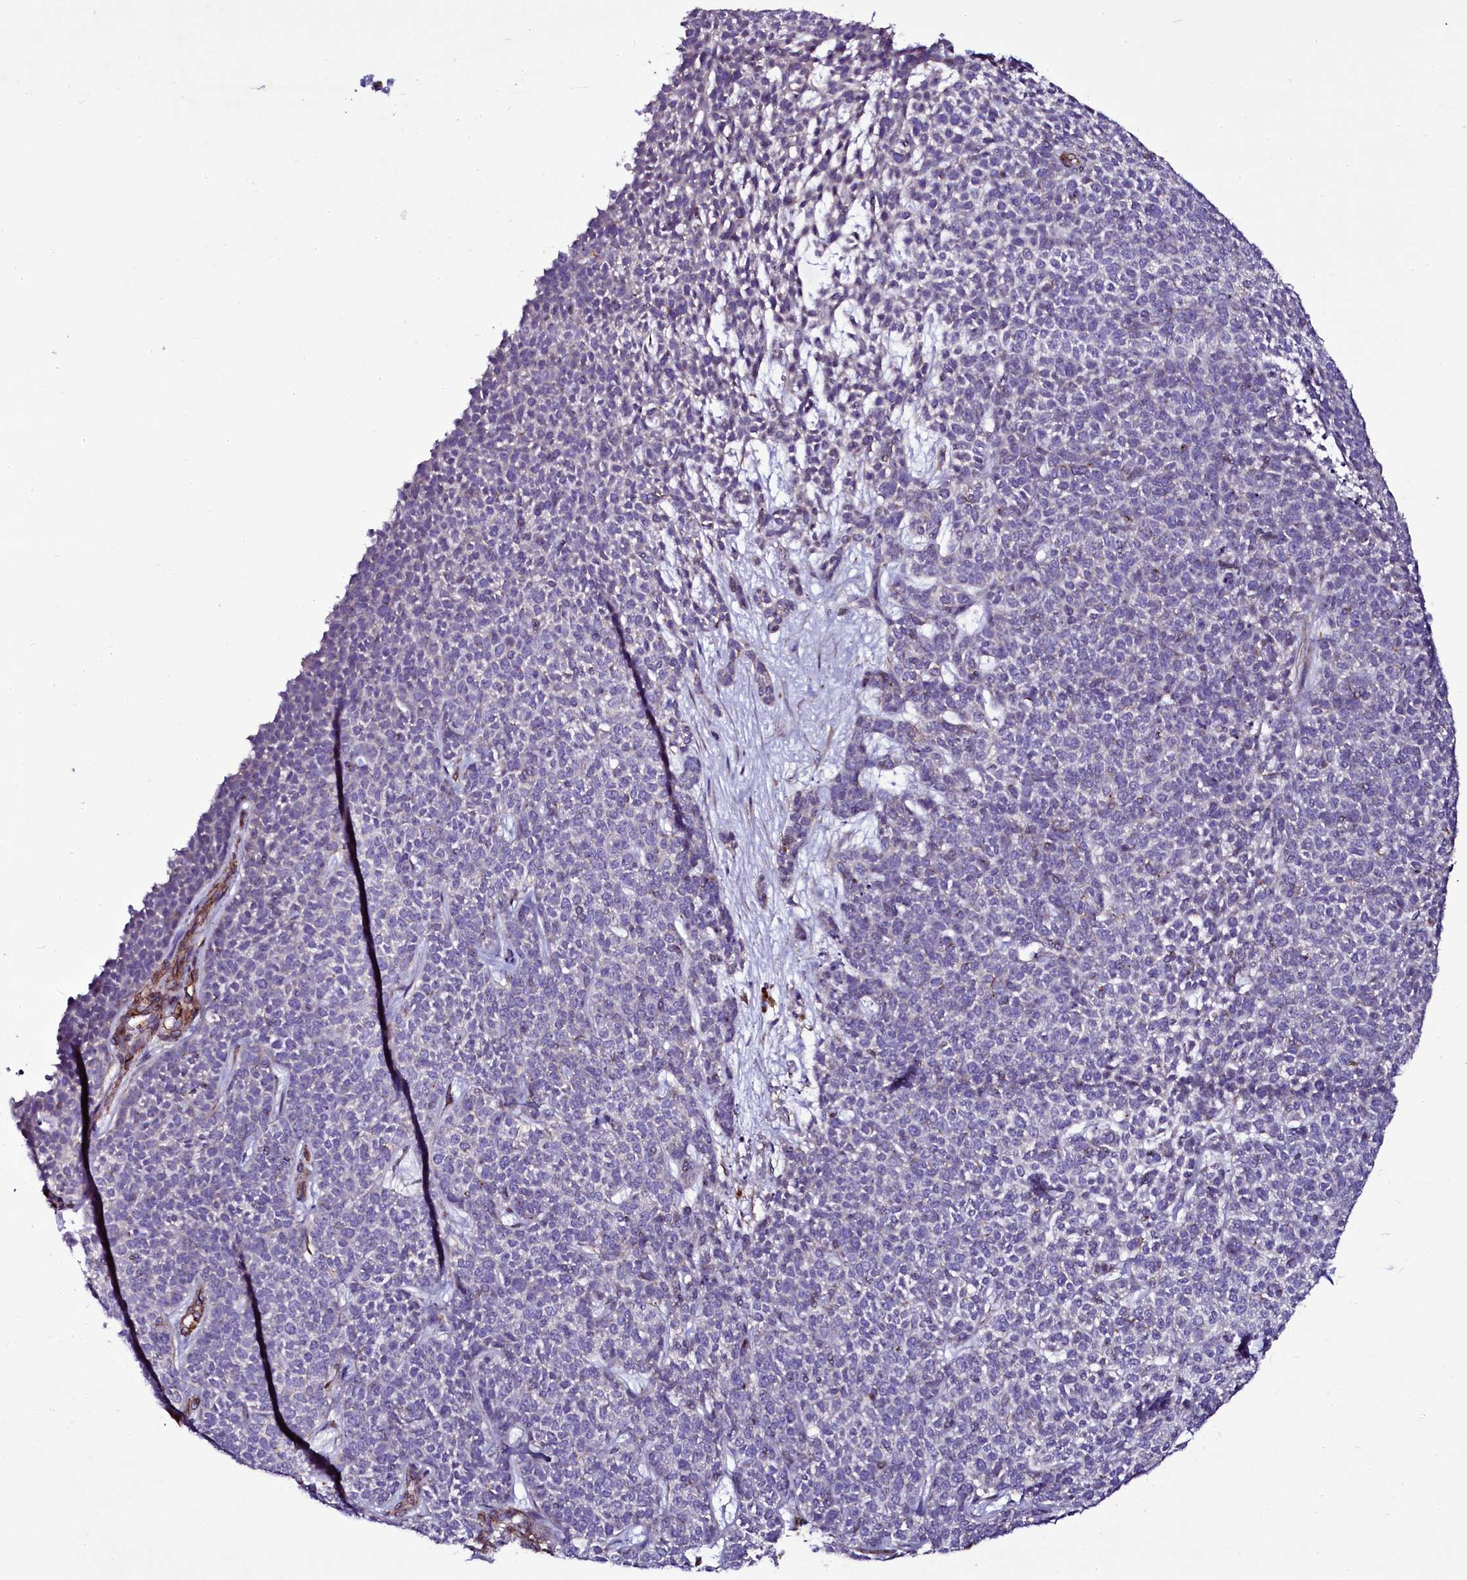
{"staining": {"intensity": "negative", "quantity": "none", "location": "none"}, "tissue": "skin cancer", "cell_type": "Tumor cells", "image_type": "cancer", "snomed": [{"axis": "morphology", "description": "Basal cell carcinoma"}, {"axis": "topography", "description": "Skin"}], "caption": "Tumor cells show no significant positivity in skin basal cell carcinoma.", "gene": "MEX3C", "patient": {"sex": "female", "age": 84}}